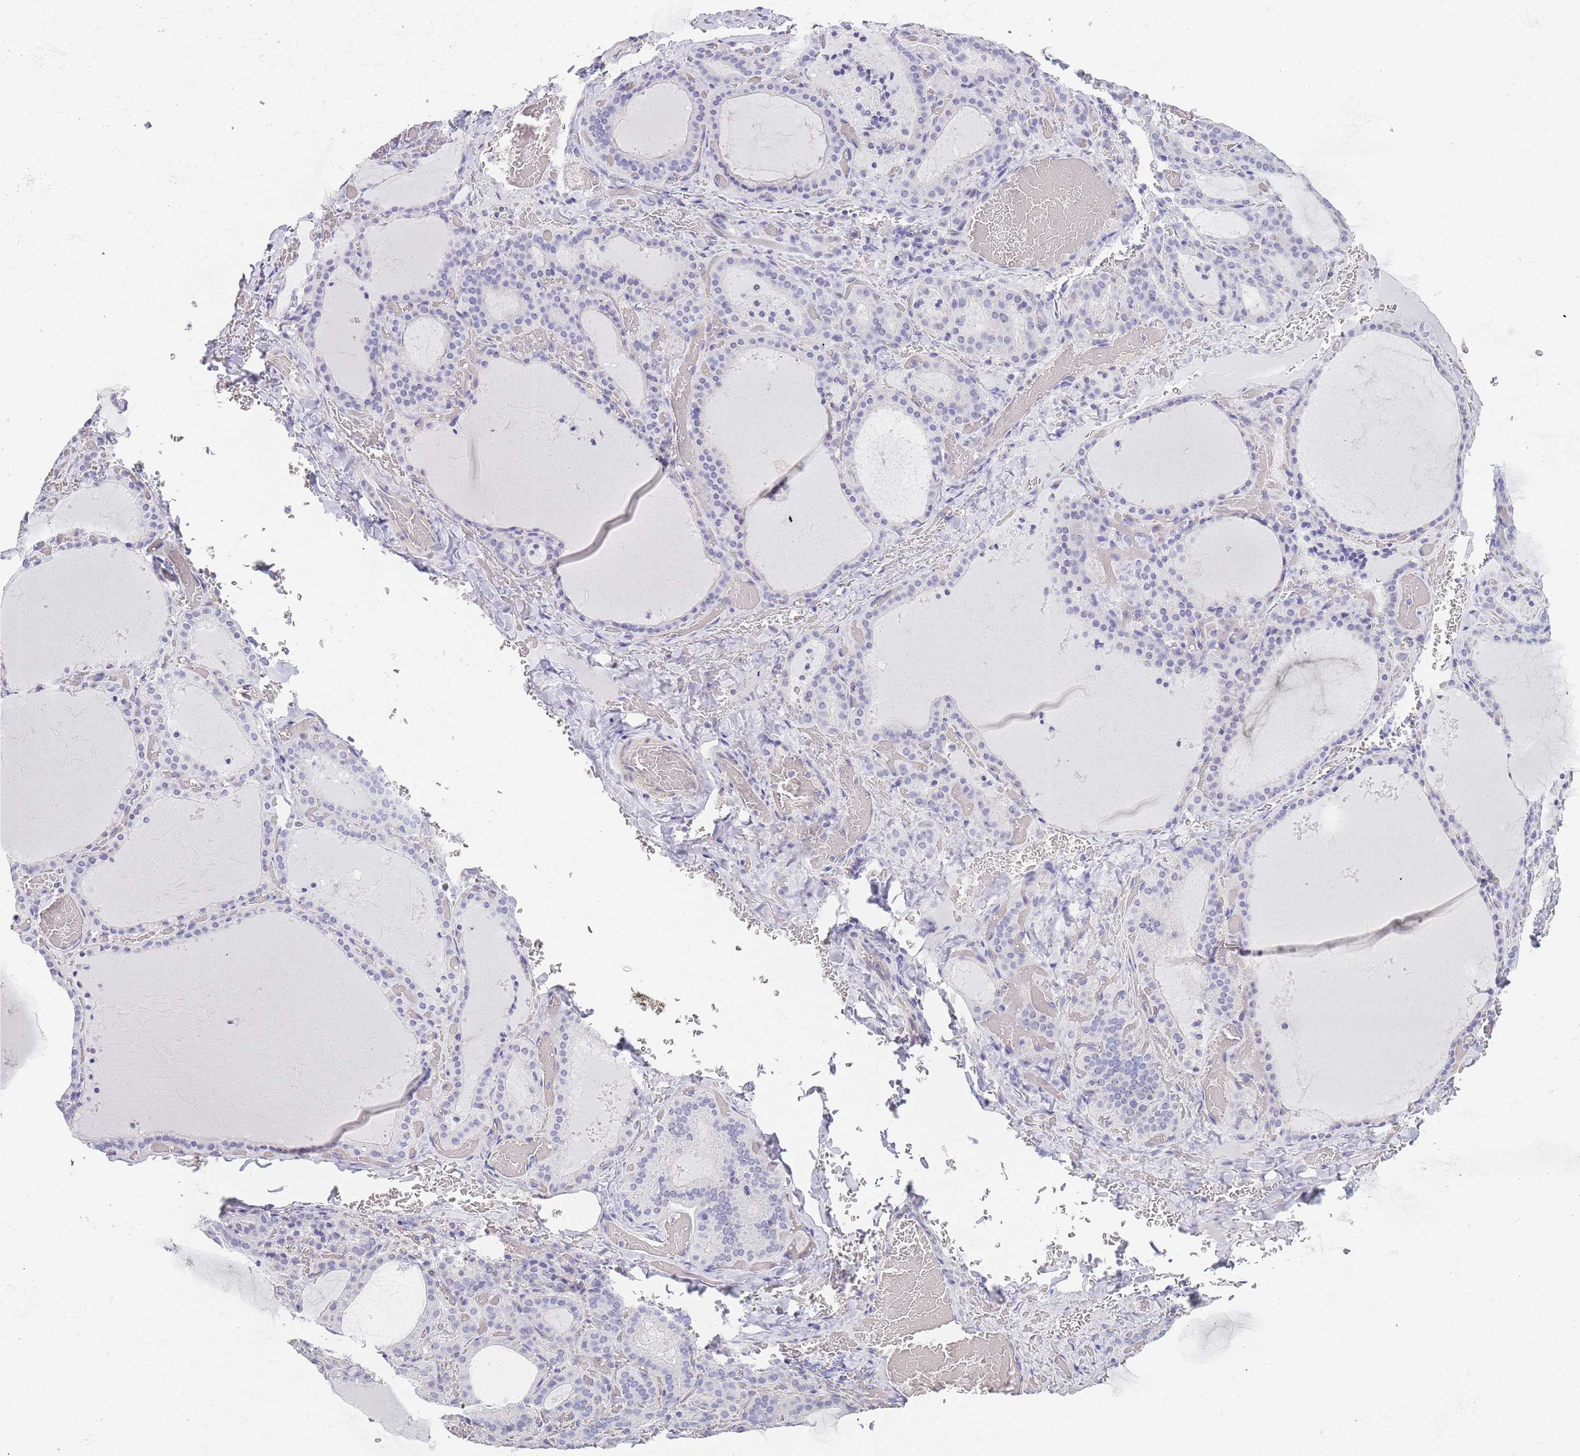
{"staining": {"intensity": "negative", "quantity": "none", "location": "none"}, "tissue": "thyroid gland", "cell_type": "Glandular cells", "image_type": "normal", "snomed": [{"axis": "morphology", "description": "Normal tissue, NOS"}, {"axis": "topography", "description": "Thyroid gland"}], "caption": "This image is of normal thyroid gland stained with immunohistochemistry to label a protein in brown with the nuclei are counter-stained blue. There is no positivity in glandular cells. The staining was performed using DAB (3,3'-diaminobenzidine) to visualize the protein expression in brown, while the nuclei were stained in blue with hematoxylin (Magnification: 20x).", "gene": "NOP14", "patient": {"sex": "female", "age": 39}}